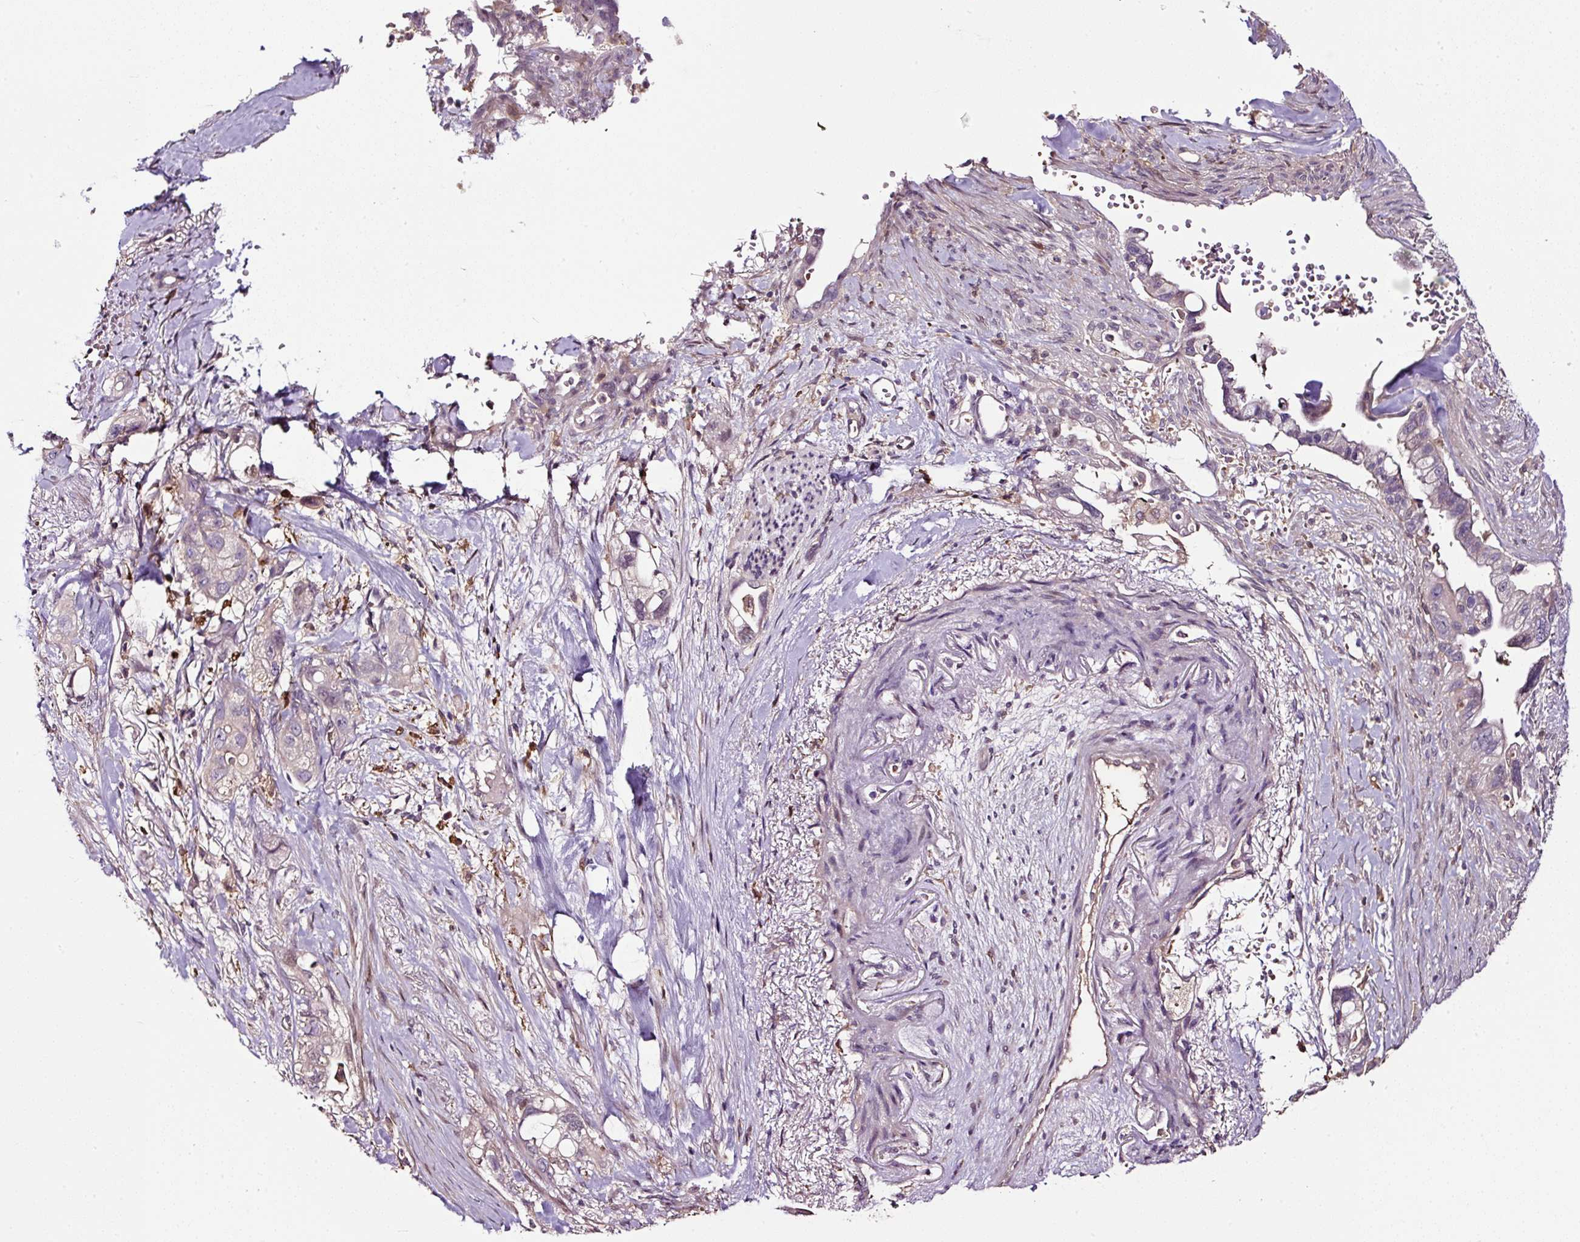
{"staining": {"intensity": "negative", "quantity": "none", "location": "none"}, "tissue": "pancreatic cancer", "cell_type": "Tumor cells", "image_type": "cancer", "snomed": [{"axis": "morphology", "description": "Adenocarcinoma, NOS"}, {"axis": "topography", "description": "Pancreas"}], "caption": "Immunohistochemical staining of human pancreatic cancer (adenocarcinoma) exhibits no significant staining in tumor cells.", "gene": "LRRC24", "patient": {"sex": "male", "age": 44}}